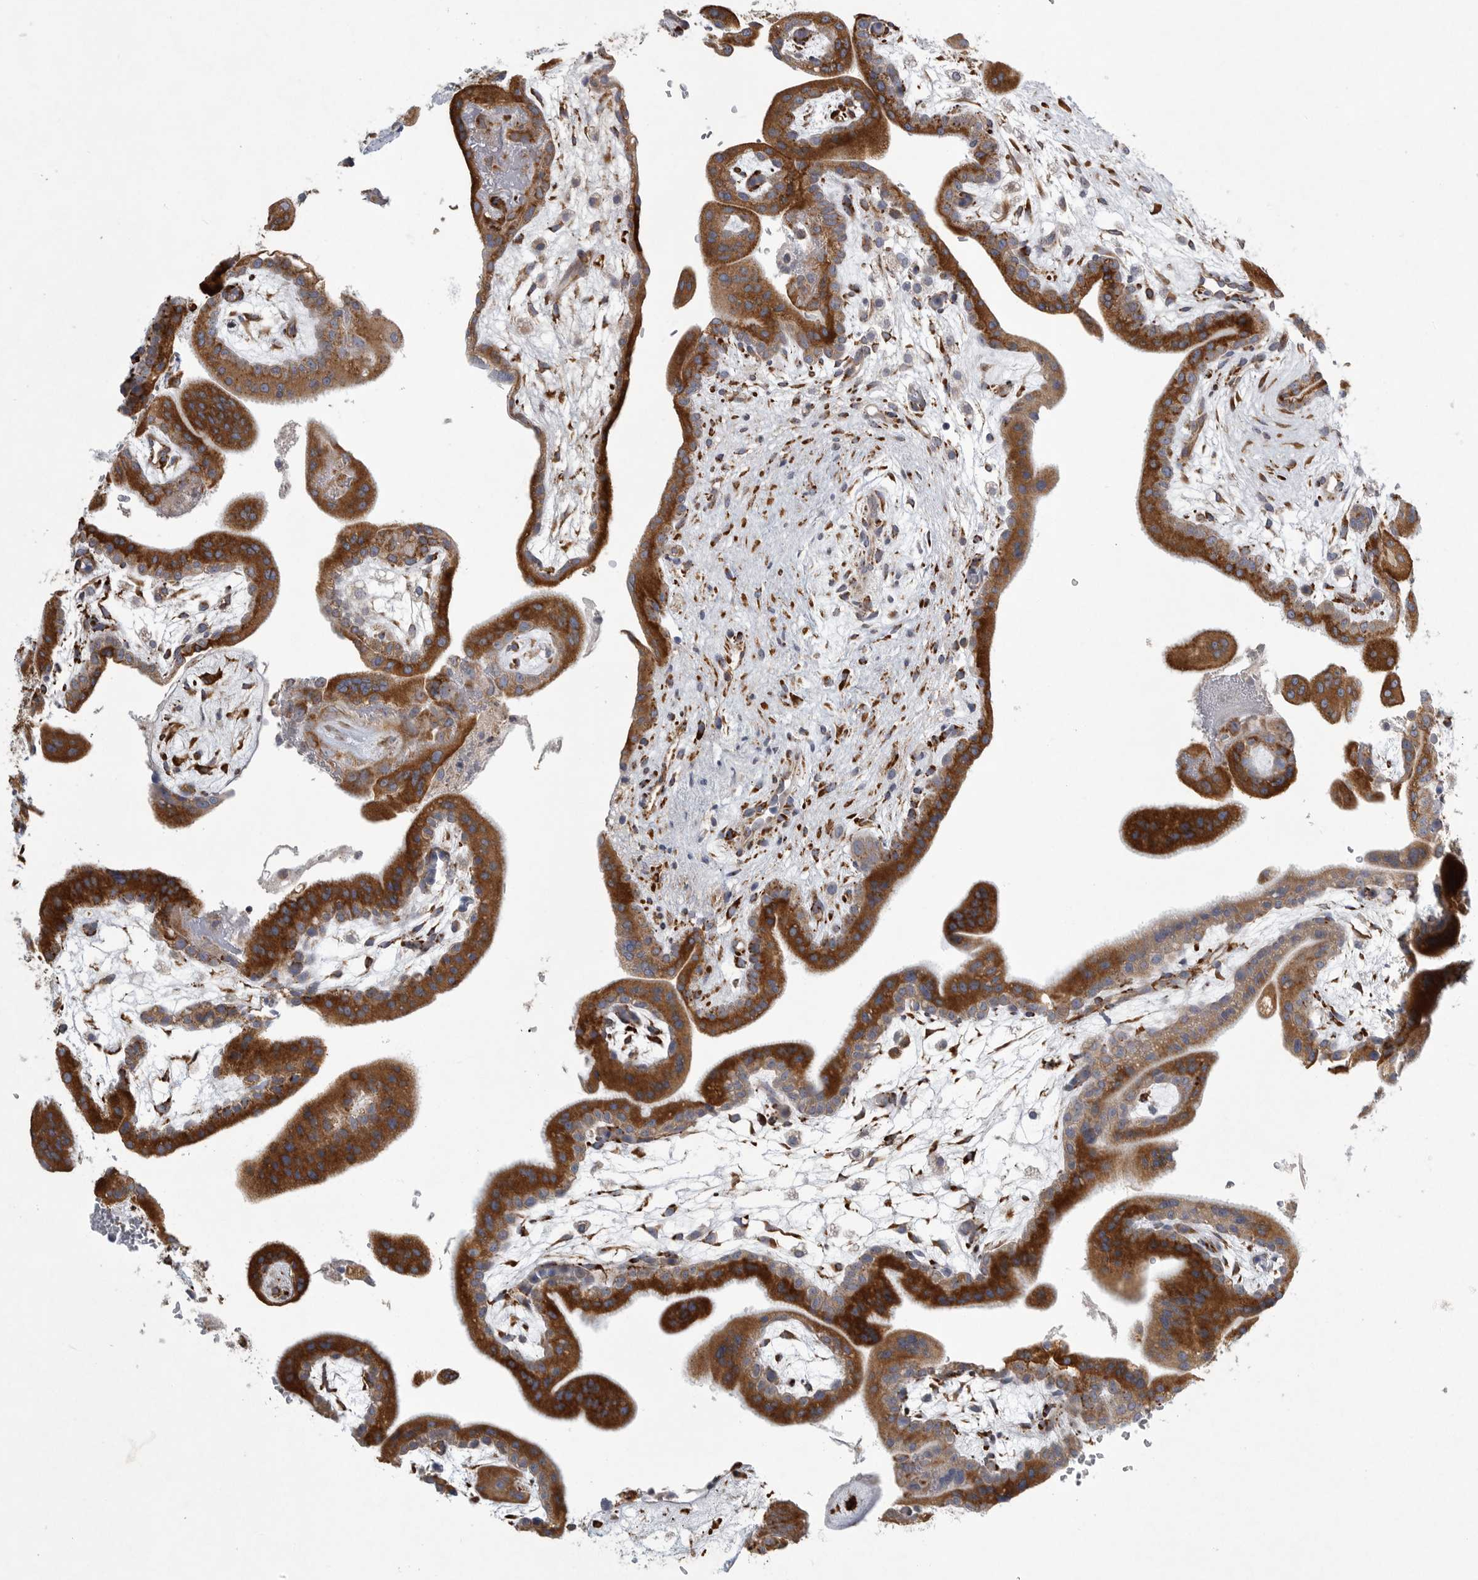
{"staining": {"intensity": "strong", "quantity": ">75%", "location": "cytoplasmic/membranous"}, "tissue": "placenta", "cell_type": "Decidual cells", "image_type": "normal", "snomed": [{"axis": "morphology", "description": "Normal tissue, NOS"}, {"axis": "topography", "description": "Placenta"}], "caption": "This micrograph displays IHC staining of benign placenta, with high strong cytoplasmic/membranous expression in approximately >75% of decidual cells.", "gene": "MINPP1", "patient": {"sex": "female", "age": 35}}